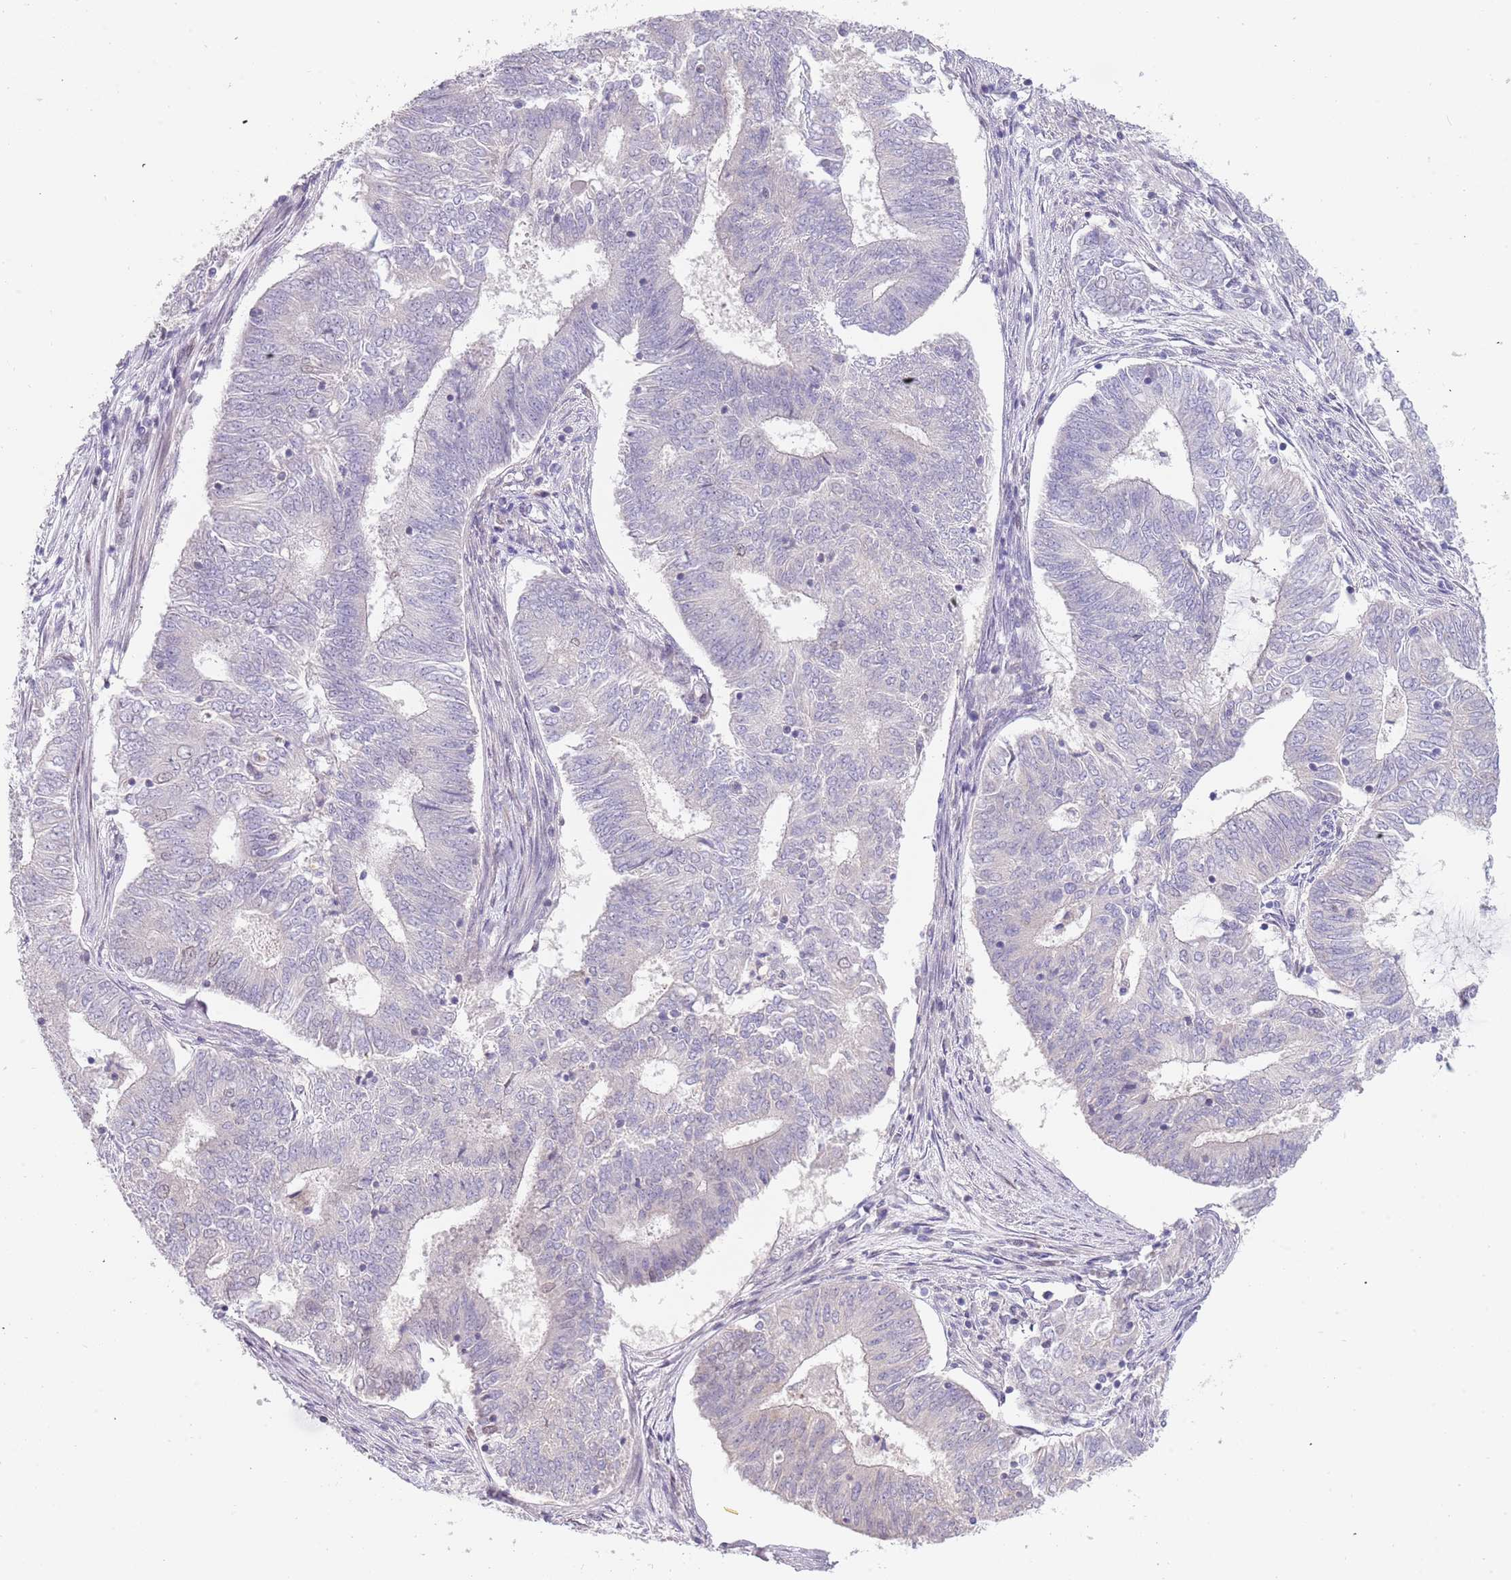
{"staining": {"intensity": "negative", "quantity": "none", "location": "none"}, "tissue": "endometrial cancer", "cell_type": "Tumor cells", "image_type": "cancer", "snomed": [{"axis": "morphology", "description": "Adenocarcinoma, NOS"}, {"axis": "topography", "description": "Endometrium"}], "caption": "A photomicrograph of adenocarcinoma (endometrial) stained for a protein shows no brown staining in tumor cells.", "gene": "KLHDC2", "patient": {"sex": "female", "age": 62}}